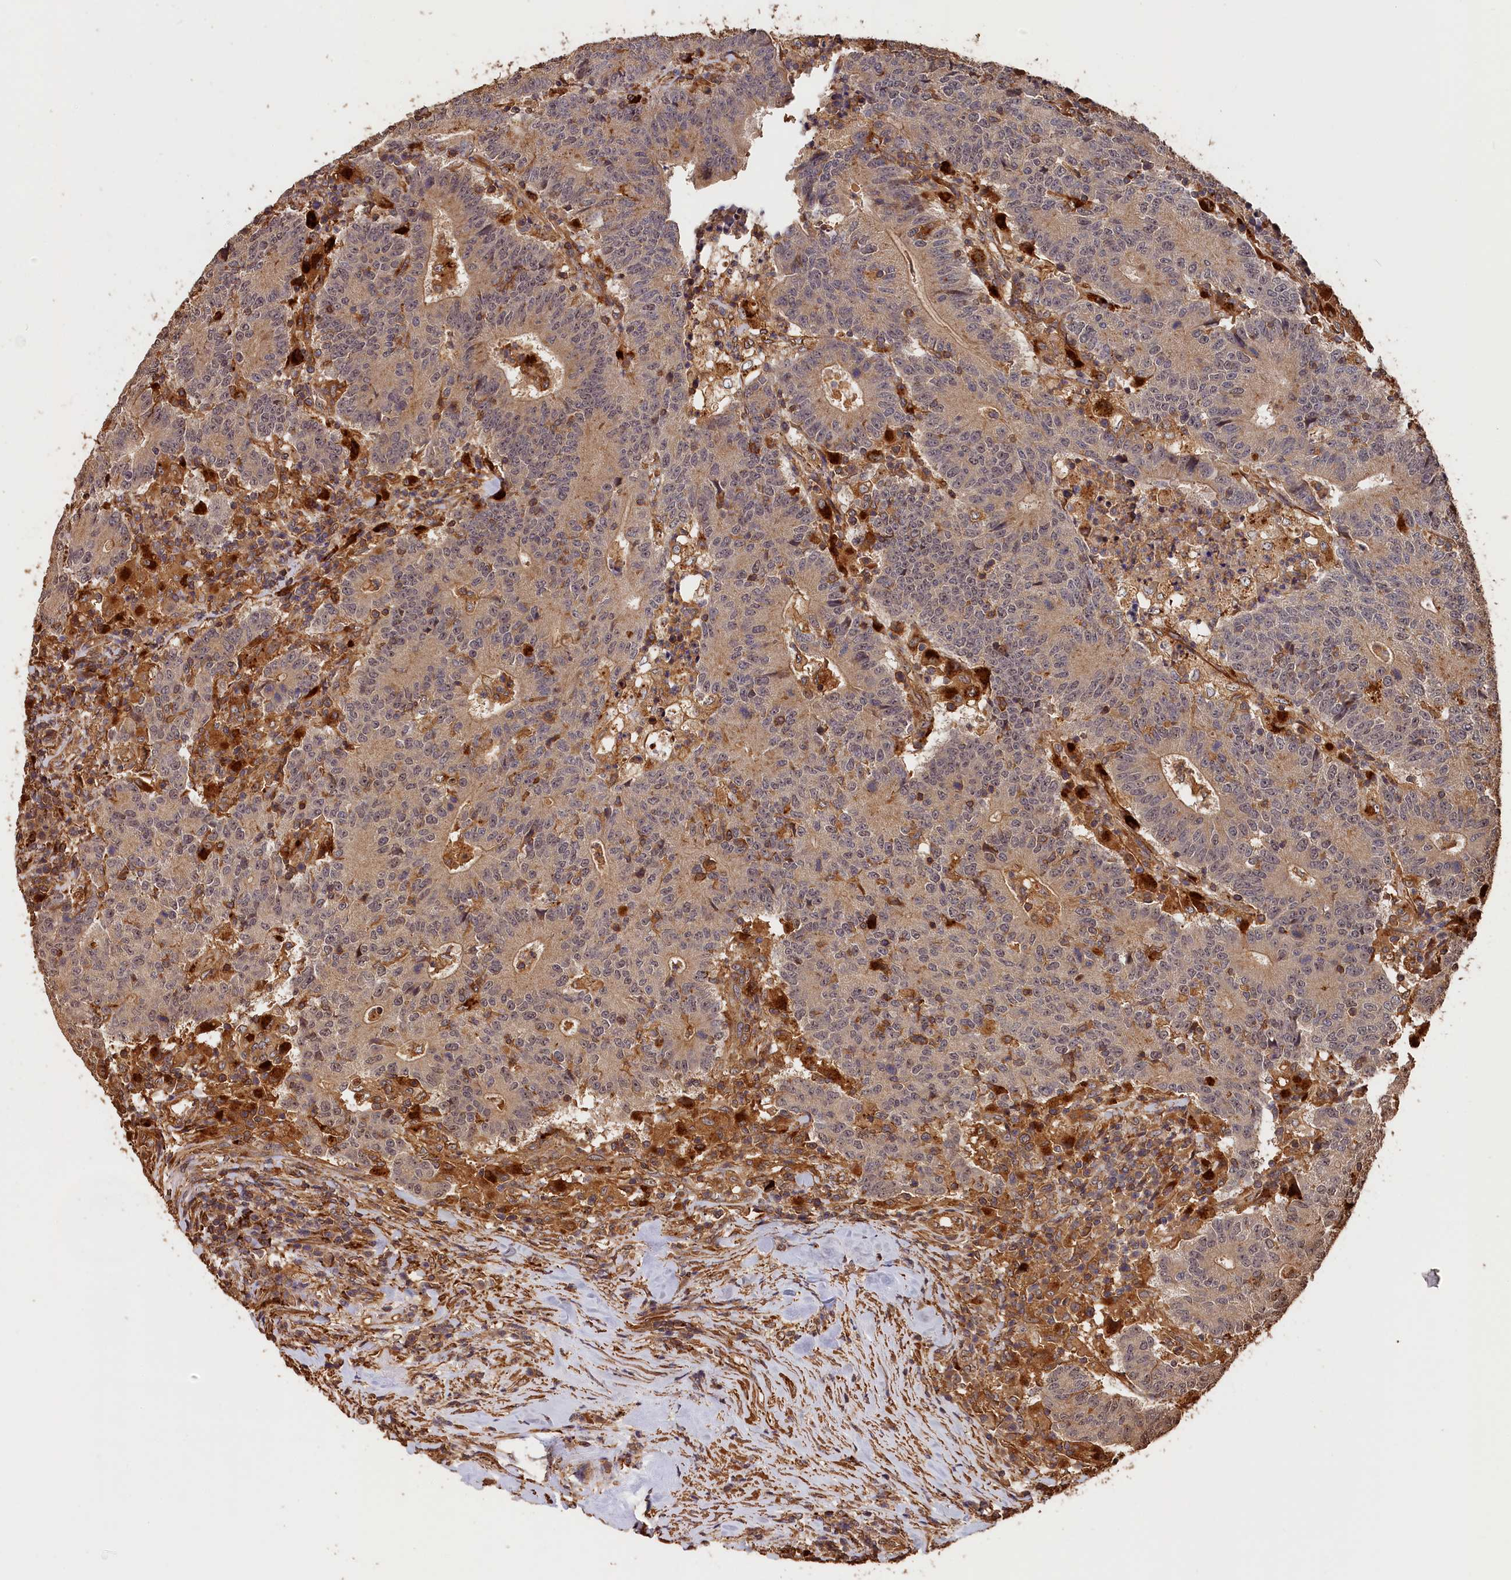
{"staining": {"intensity": "weak", "quantity": "25%-75%", "location": "cytoplasmic/membranous,nuclear"}, "tissue": "colorectal cancer", "cell_type": "Tumor cells", "image_type": "cancer", "snomed": [{"axis": "morphology", "description": "Adenocarcinoma, NOS"}, {"axis": "topography", "description": "Colon"}], "caption": "The immunohistochemical stain labels weak cytoplasmic/membranous and nuclear staining in tumor cells of colorectal cancer tissue.", "gene": "MMP15", "patient": {"sex": "female", "age": 75}}